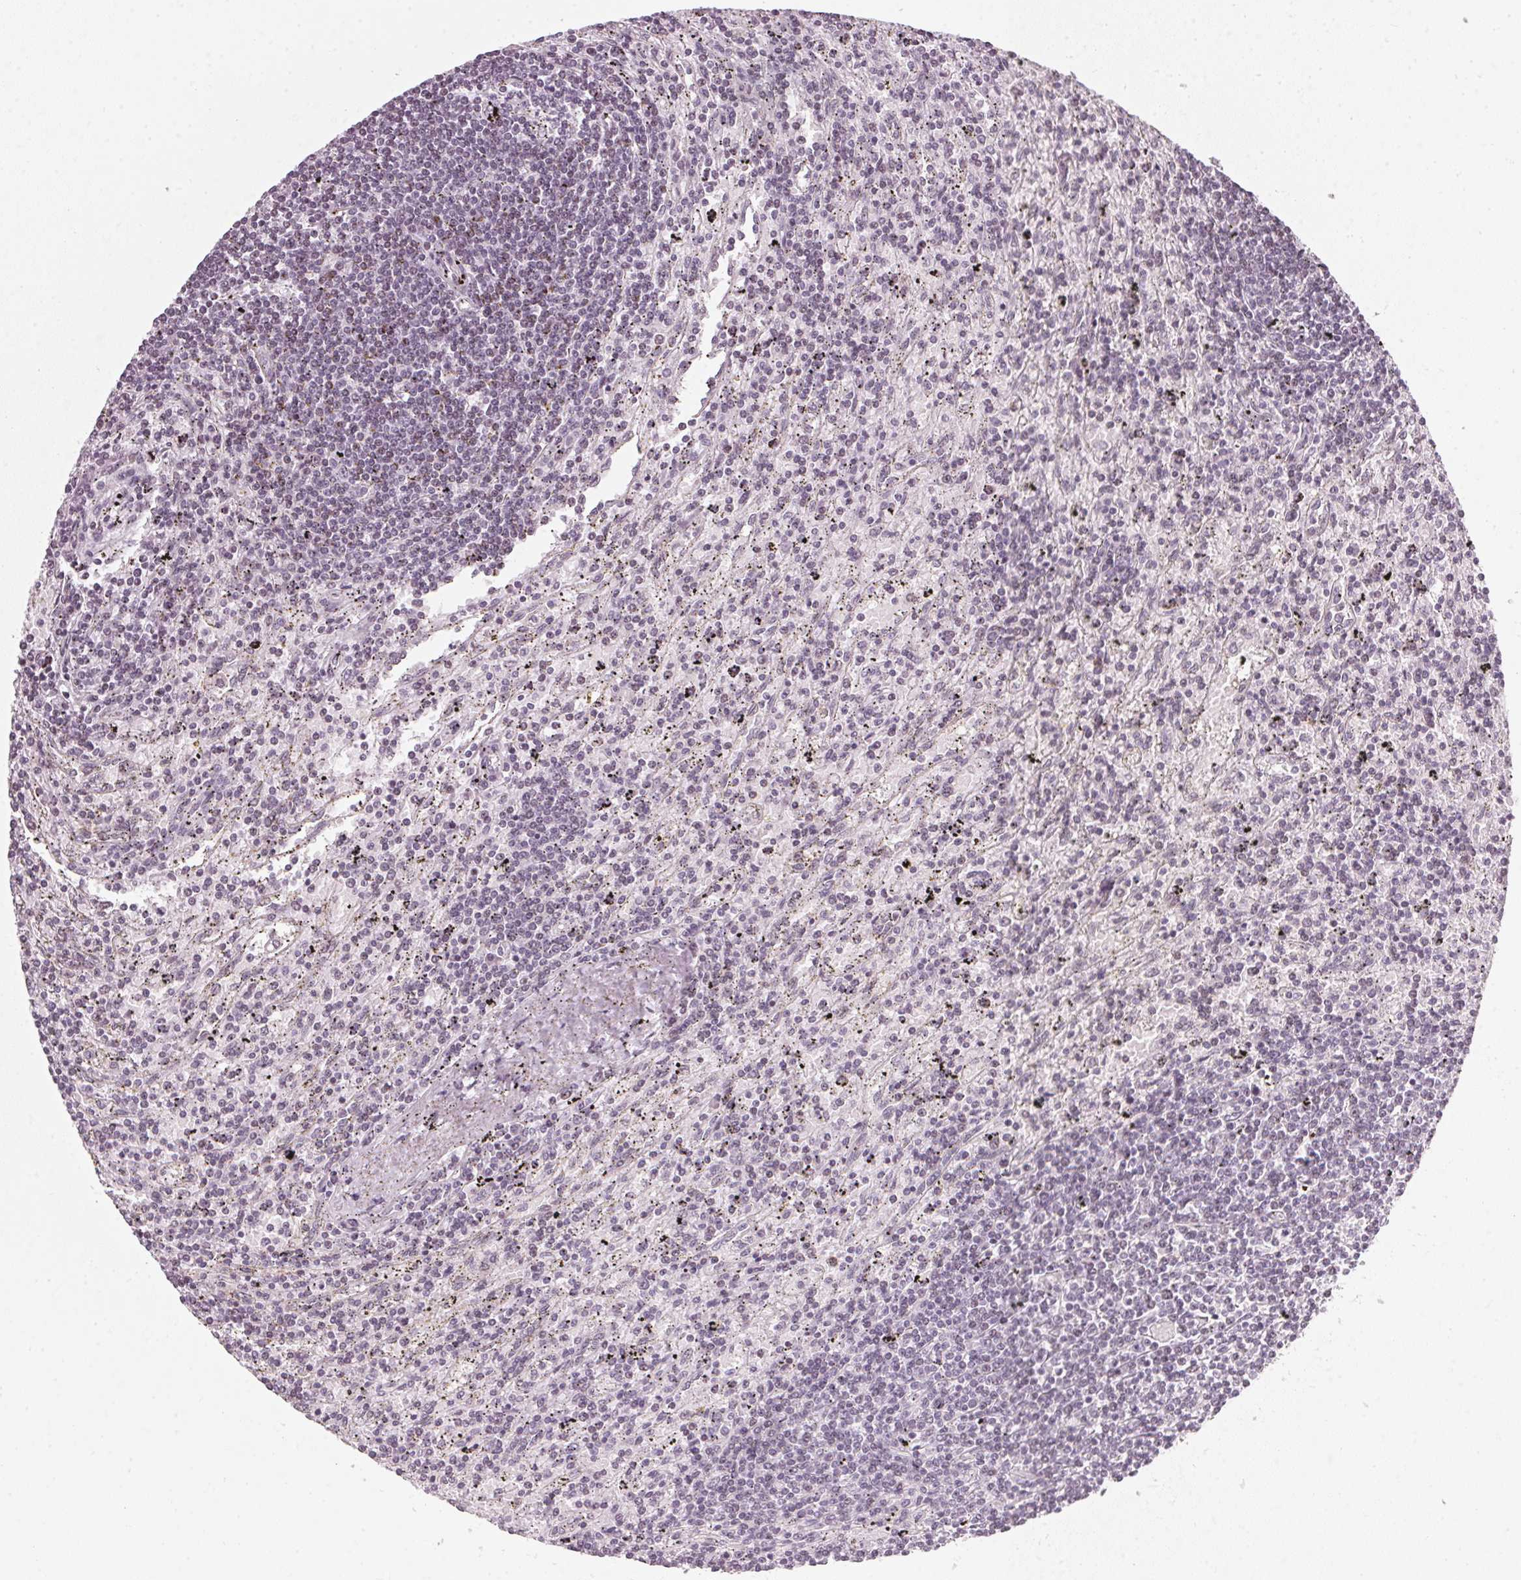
{"staining": {"intensity": "negative", "quantity": "none", "location": "none"}, "tissue": "lymphoma", "cell_type": "Tumor cells", "image_type": "cancer", "snomed": [{"axis": "morphology", "description": "Malignant lymphoma, non-Hodgkin's type, Low grade"}, {"axis": "topography", "description": "Spleen"}], "caption": "An immunohistochemistry (IHC) image of malignant lymphoma, non-Hodgkin's type (low-grade) is shown. There is no staining in tumor cells of malignant lymphoma, non-Hodgkin's type (low-grade).", "gene": "DNAJC6", "patient": {"sex": "male", "age": 76}}